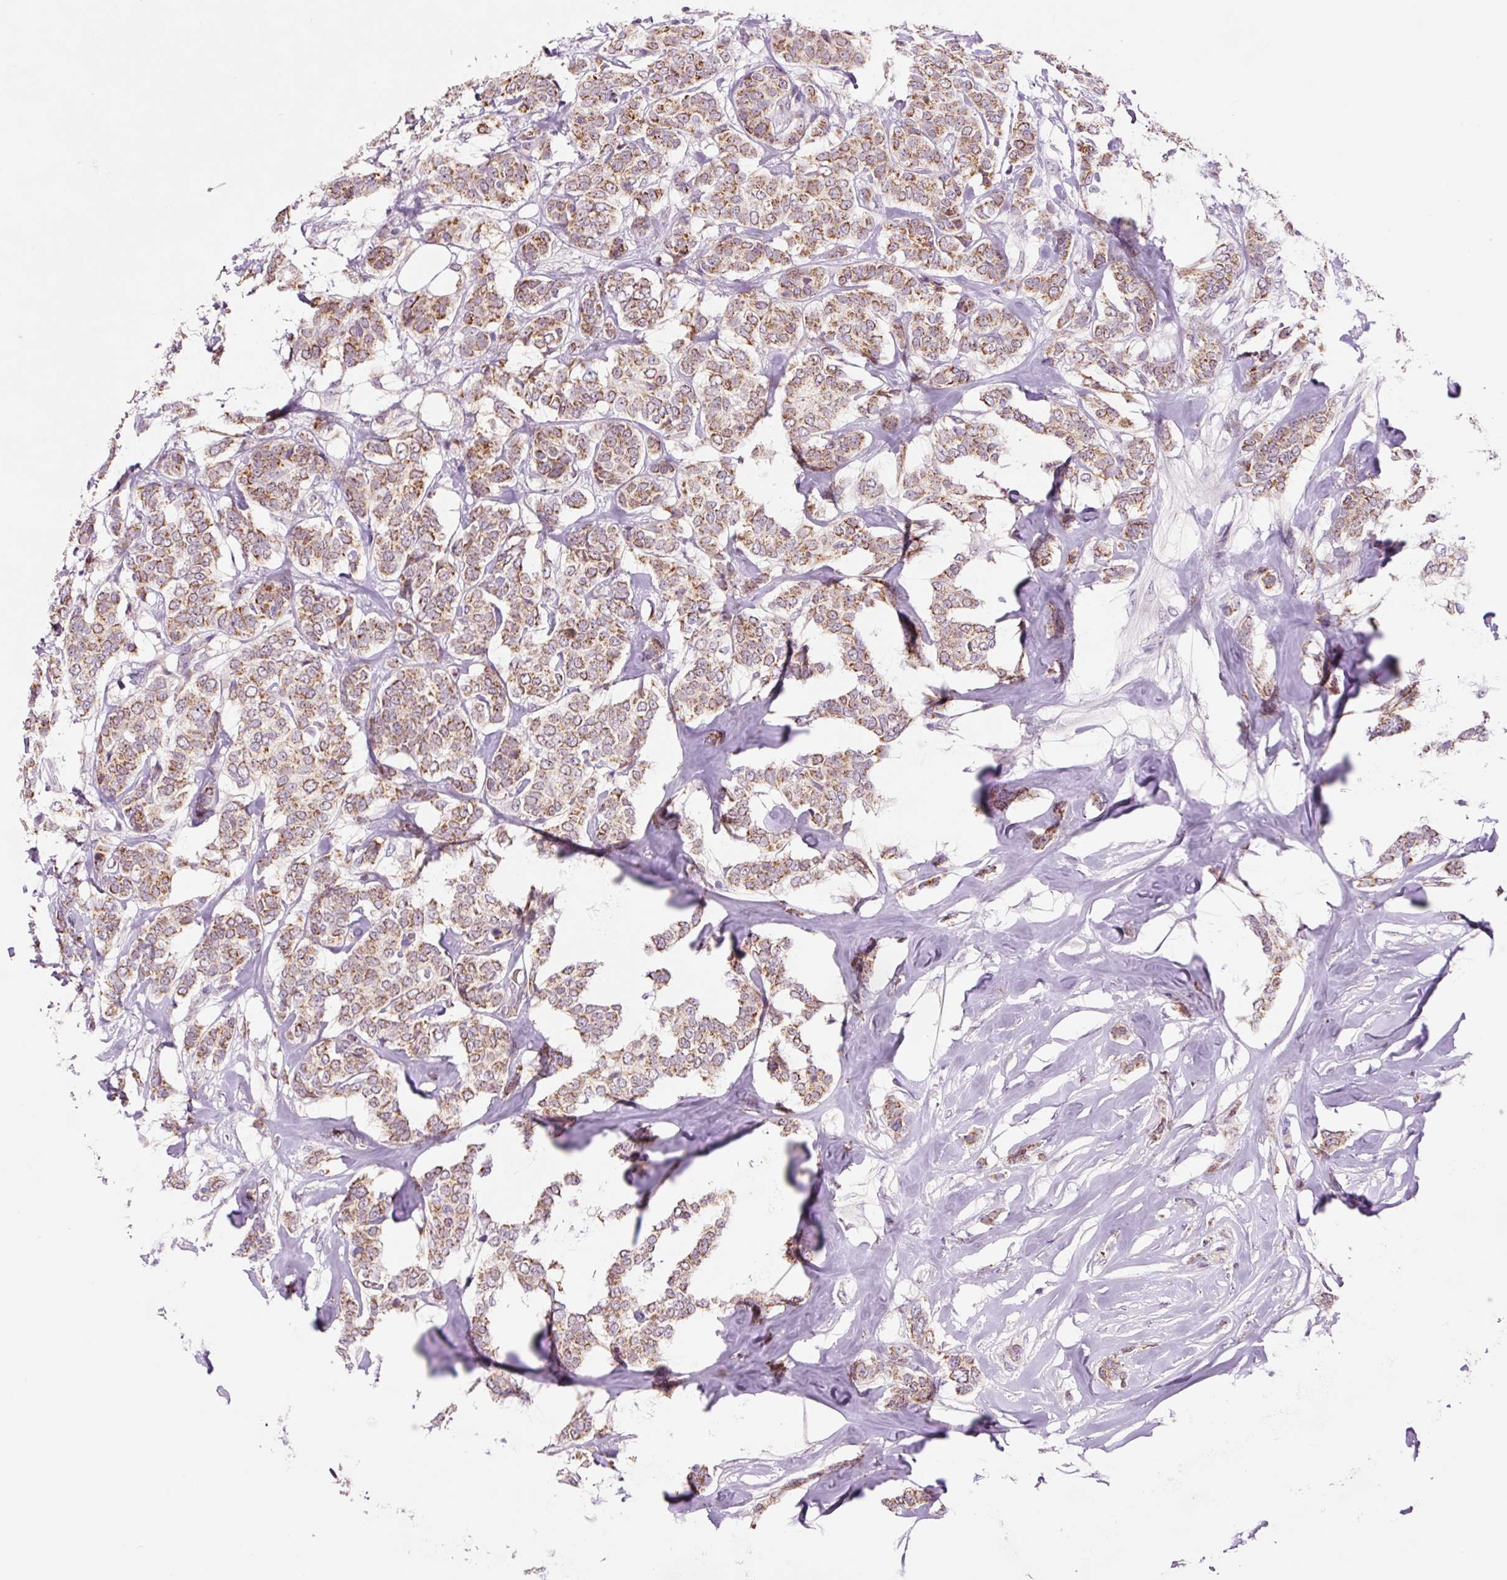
{"staining": {"intensity": "moderate", "quantity": ">75%", "location": "cytoplasmic/membranous"}, "tissue": "breast cancer", "cell_type": "Tumor cells", "image_type": "cancer", "snomed": [{"axis": "morphology", "description": "Duct carcinoma"}, {"axis": "topography", "description": "Breast"}], "caption": "A medium amount of moderate cytoplasmic/membranous expression is appreciated in approximately >75% of tumor cells in invasive ductal carcinoma (breast) tissue.", "gene": "PCK2", "patient": {"sex": "female", "age": 72}}